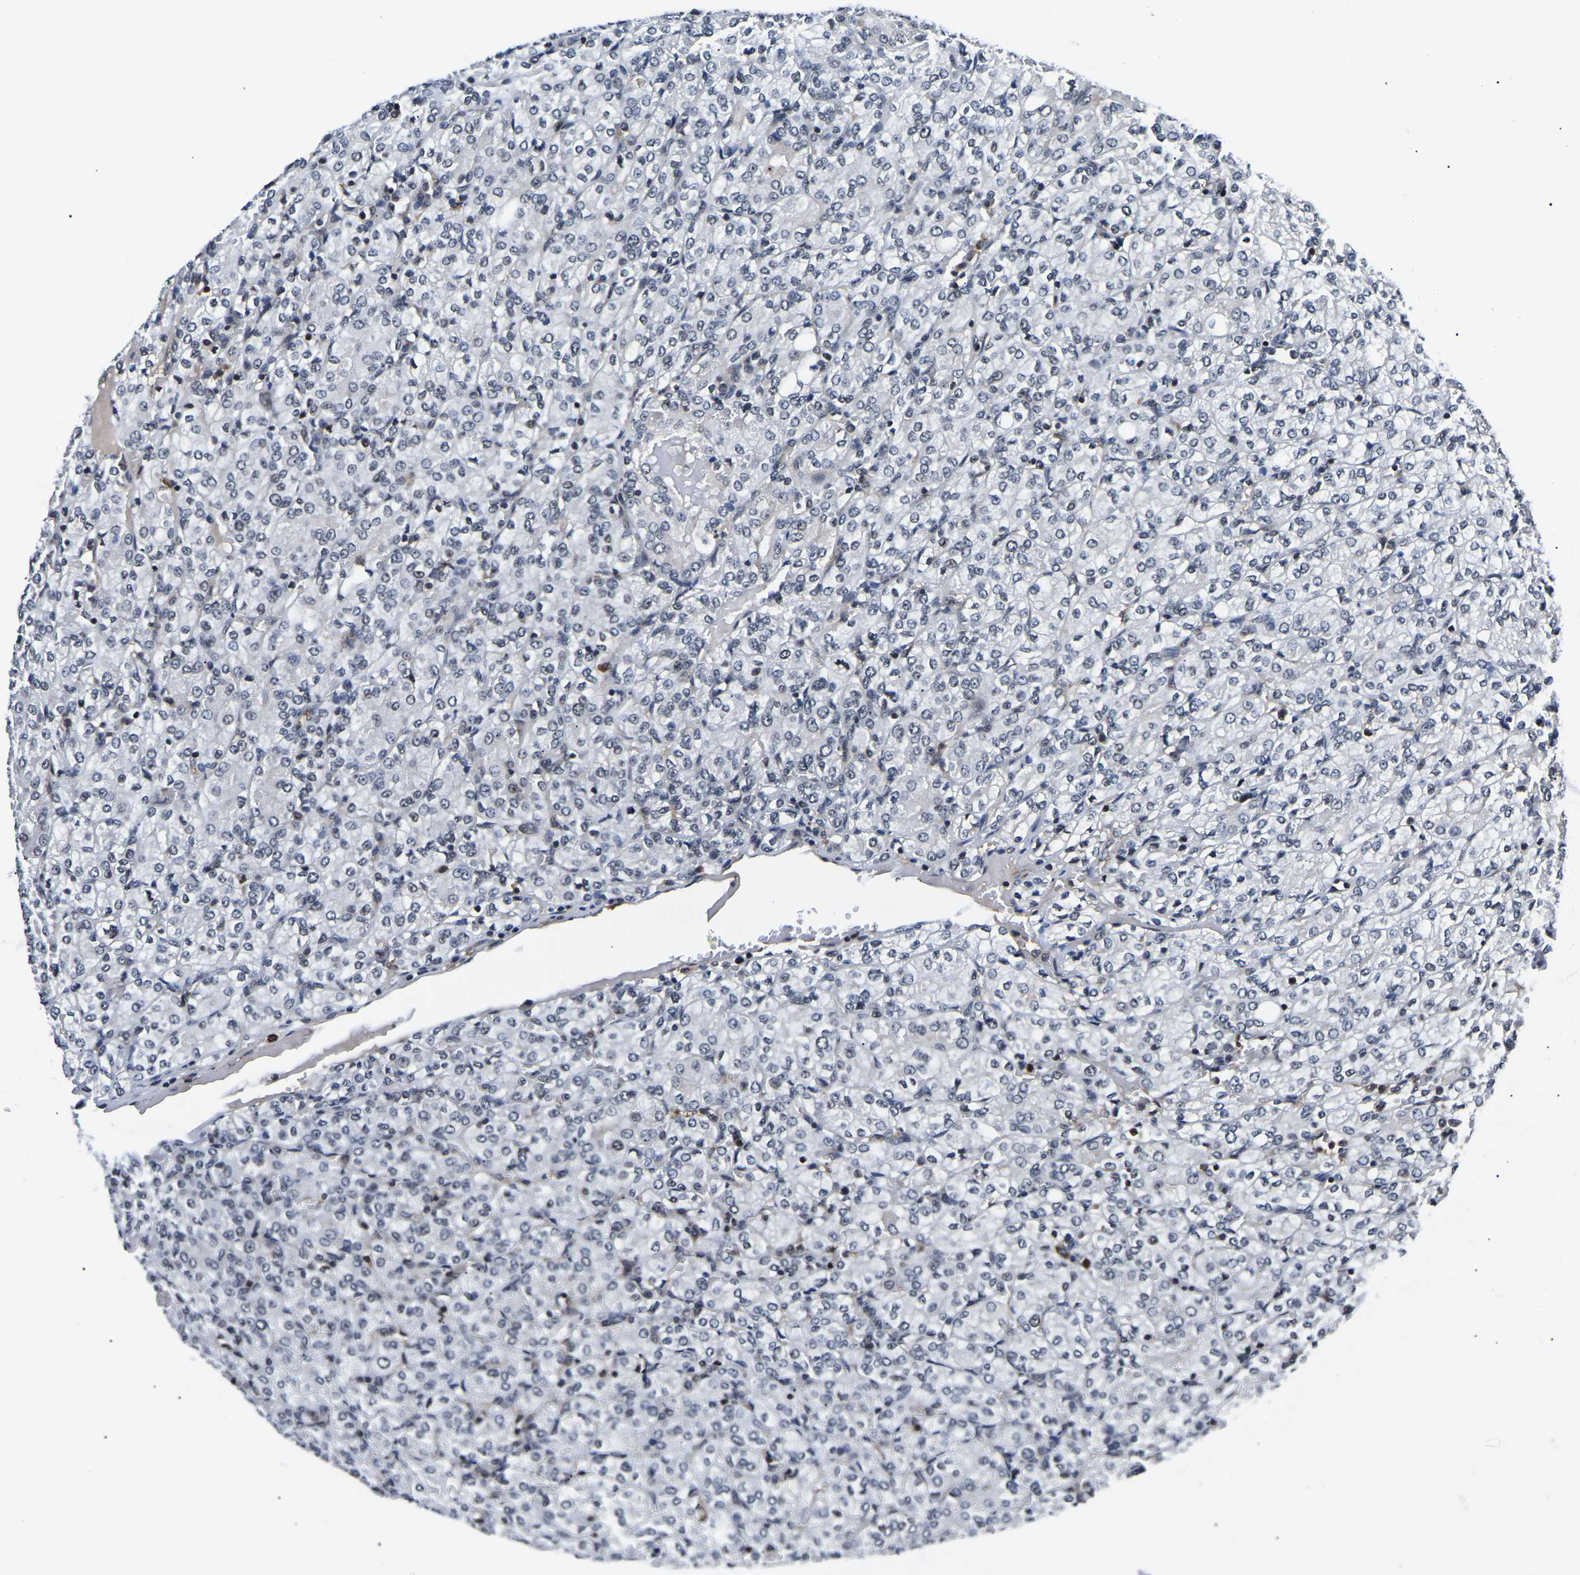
{"staining": {"intensity": "negative", "quantity": "none", "location": "none"}, "tissue": "renal cancer", "cell_type": "Tumor cells", "image_type": "cancer", "snomed": [{"axis": "morphology", "description": "Adenocarcinoma, NOS"}, {"axis": "topography", "description": "Kidney"}], "caption": "Renal cancer (adenocarcinoma) stained for a protein using immunohistochemistry (IHC) displays no staining tumor cells.", "gene": "RBM28", "patient": {"sex": "male", "age": 77}}